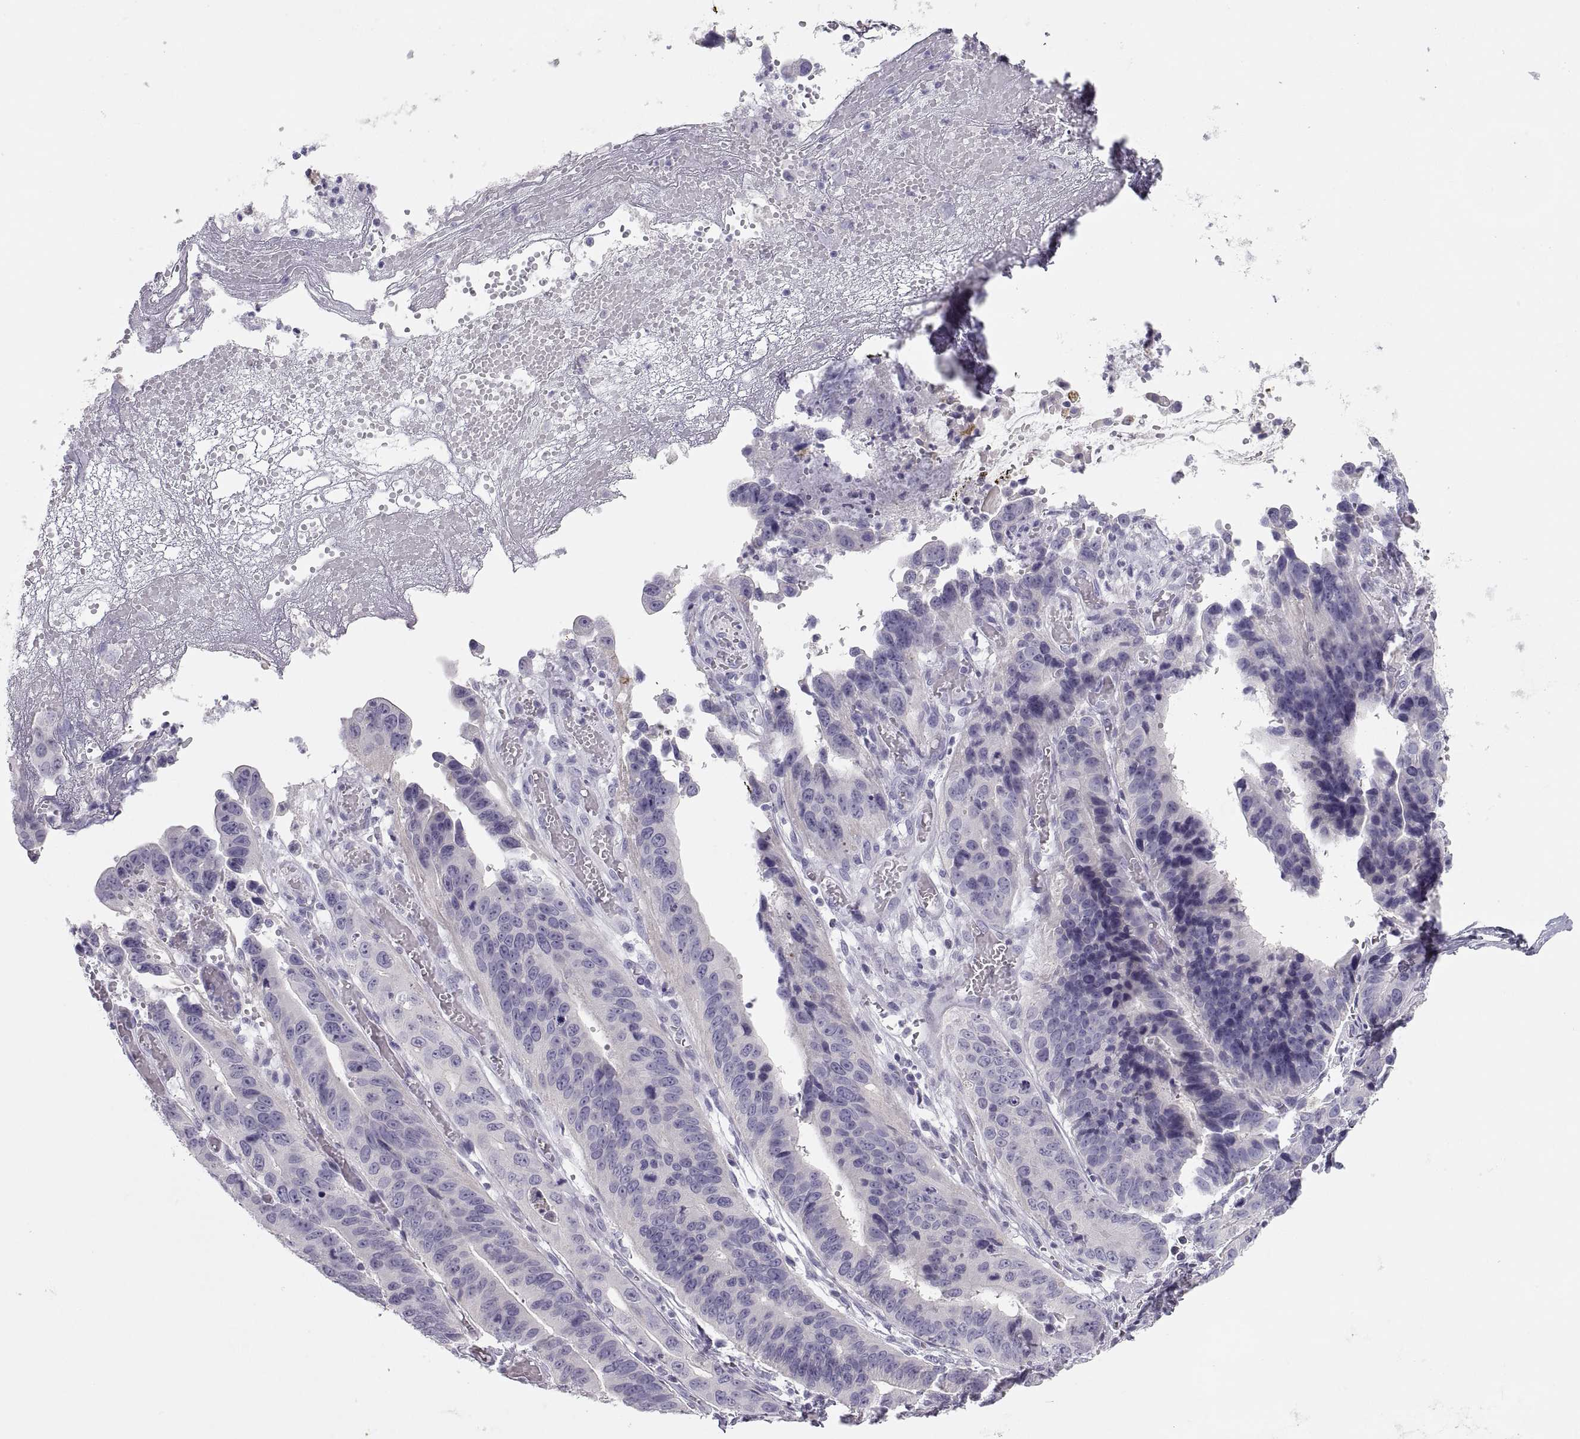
{"staining": {"intensity": "negative", "quantity": "none", "location": "none"}, "tissue": "stomach cancer", "cell_type": "Tumor cells", "image_type": "cancer", "snomed": [{"axis": "morphology", "description": "Adenocarcinoma, NOS"}, {"axis": "topography", "description": "Stomach"}], "caption": "Stomach adenocarcinoma stained for a protein using IHC displays no expression tumor cells.", "gene": "MAGEB2", "patient": {"sex": "male", "age": 84}}